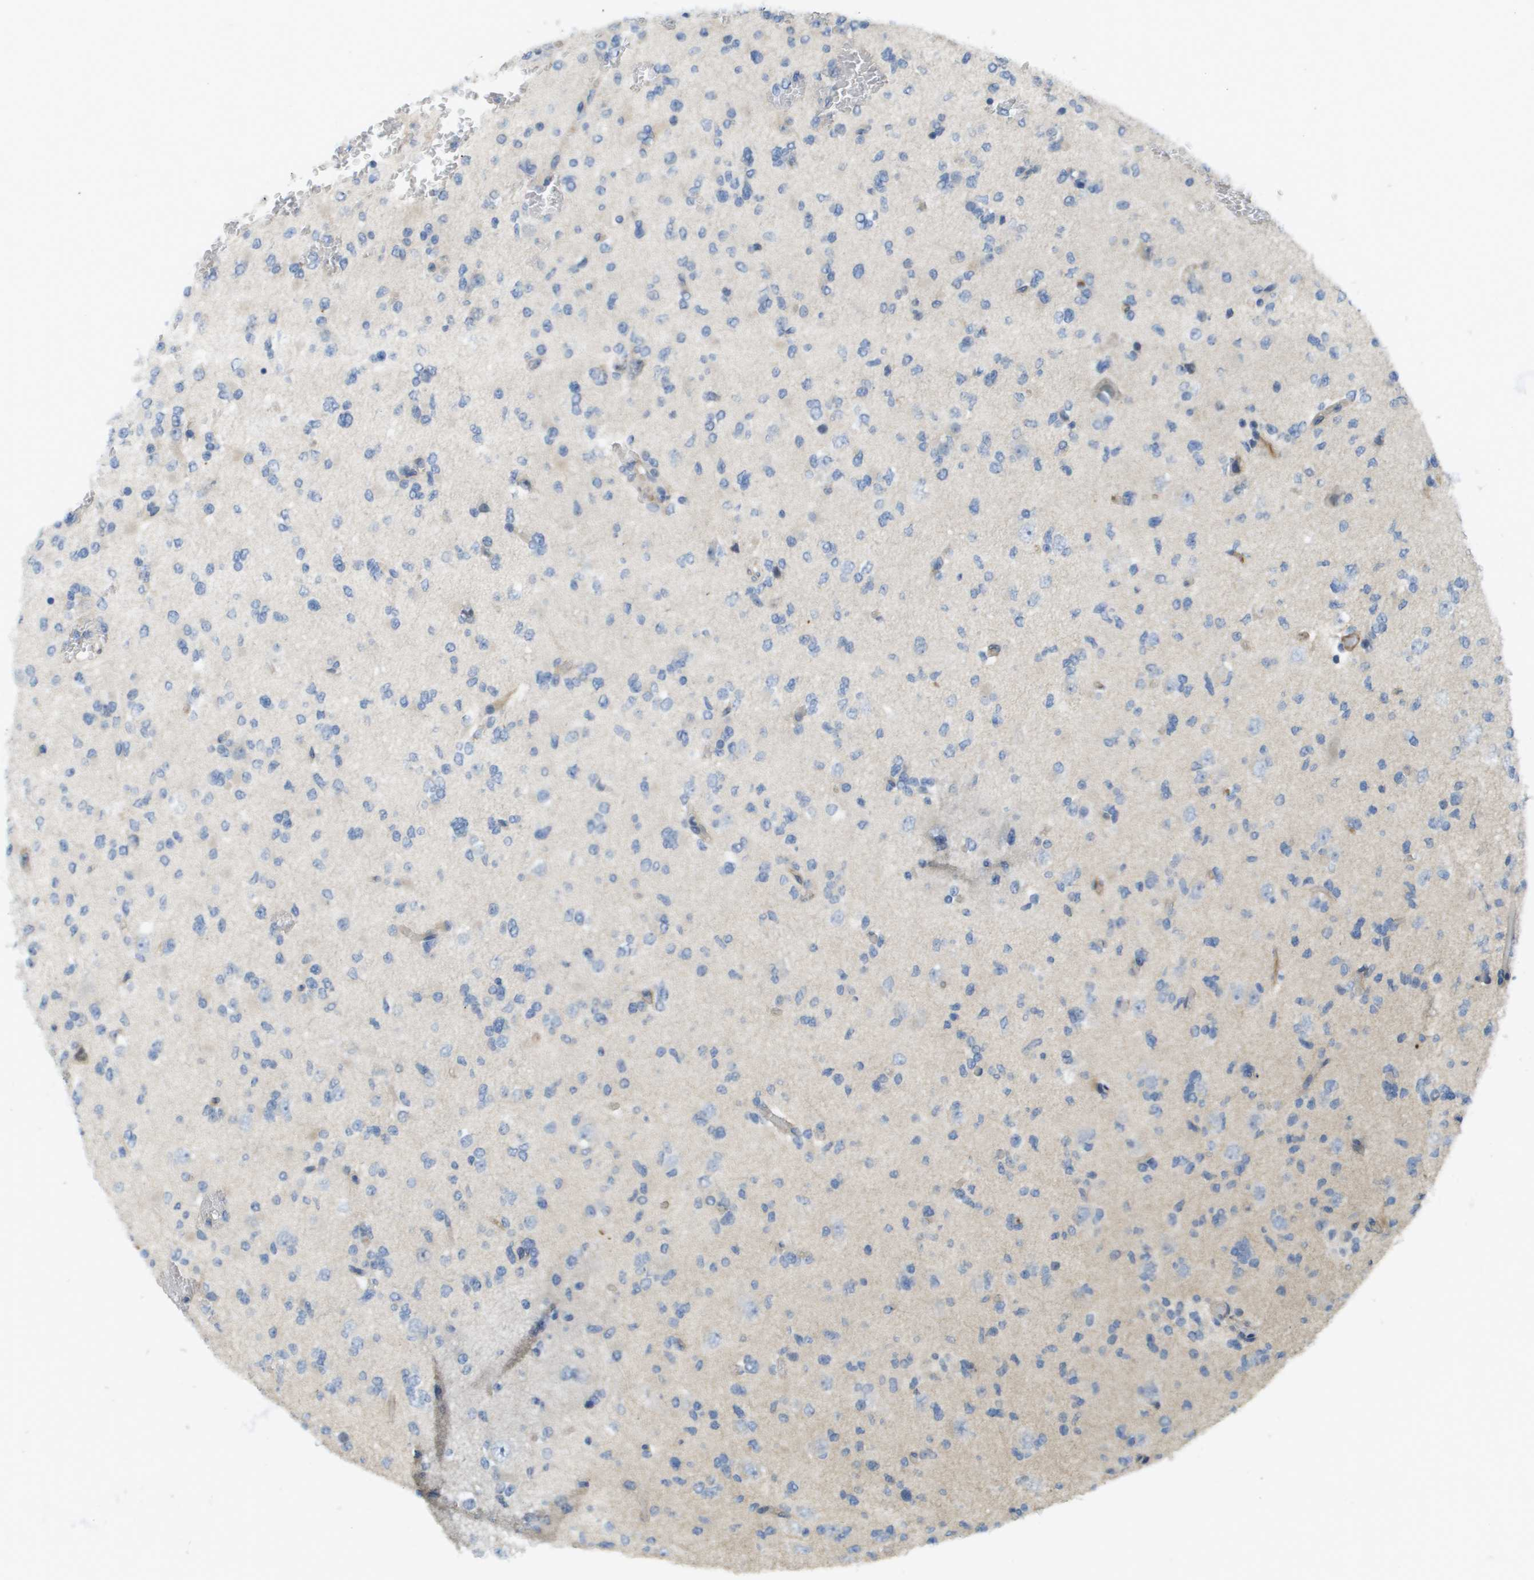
{"staining": {"intensity": "negative", "quantity": "none", "location": "none"}, "tissue": "glioma", "cell_type": "Tumor cells", "image_type": "cancer", "snomed": [{"axis": "morphology", "description": "Glioma, malignant, Low grade"}, {"axis": "topography", "description": "Brain"}], "caption": "High power microscopy image of an immunohistochemistry histopathology image of glioma, revealing no significant expression in tumor cells.", "gene": "KRT23", "patient": {"sex": "female", "age": 22}}